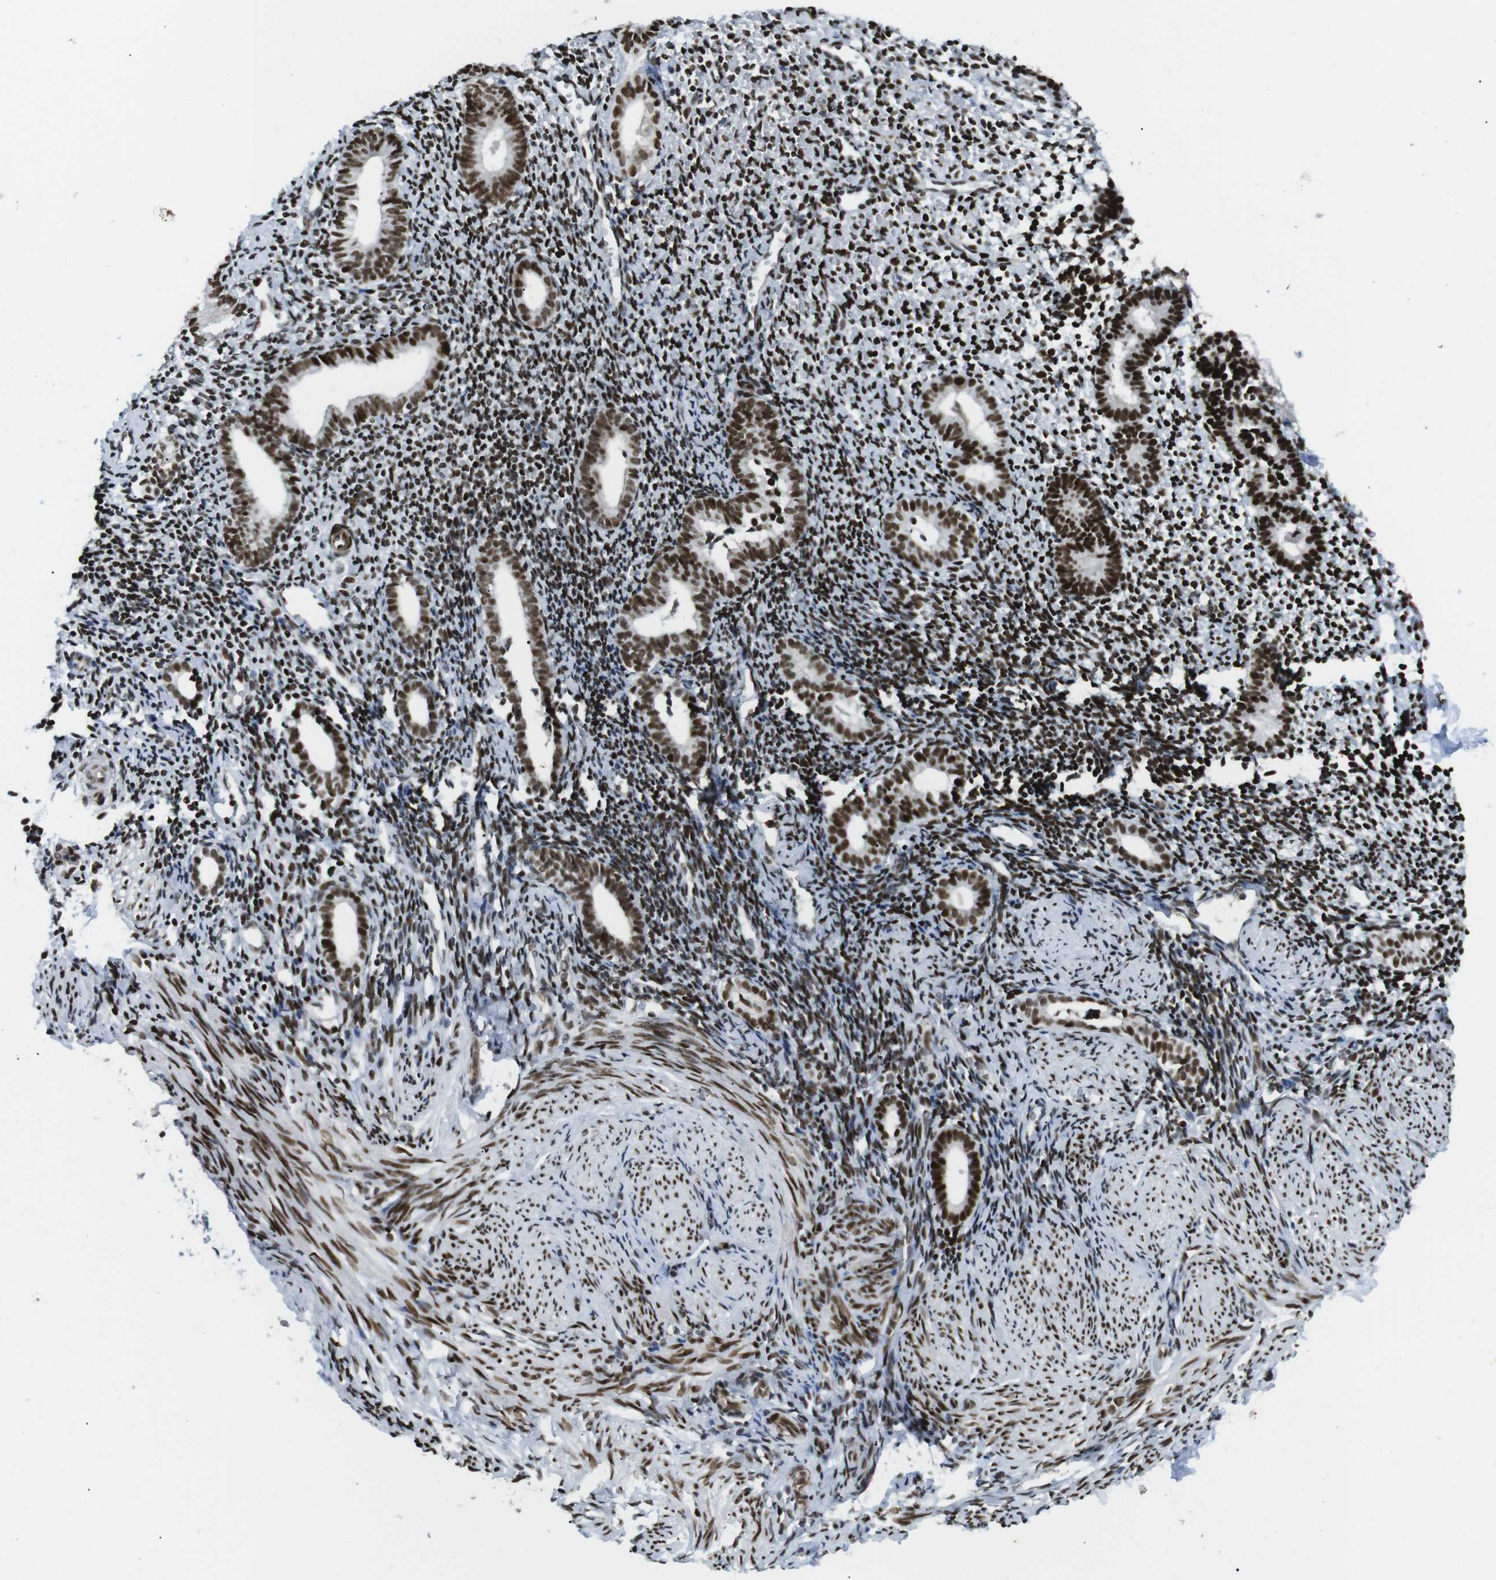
{"staining": {"intensity": "strong", "quantity": "25%-75%", "location": "nuclear"}, "tissue": "endometrium", "cell_type": "Cells in endometrial stroma", "image_type": "normal", "snomed": [{"axis": "morphology", "description": "Normal tissue, NOS"}, {"axis": "topography", "description": "Endometrium"}], "caption": "Endometrium stained with immunohistochemistry reveals strong nuclear positivity in about 25%-75% of cells in endometrial stroma. The staining is performed using DAB brown chromogen to label protein expression. The nuclei are counter-stained blue using hematoxylin.", "gene": "ARID1A", "patient": {"sex": "female", "age": 50}}